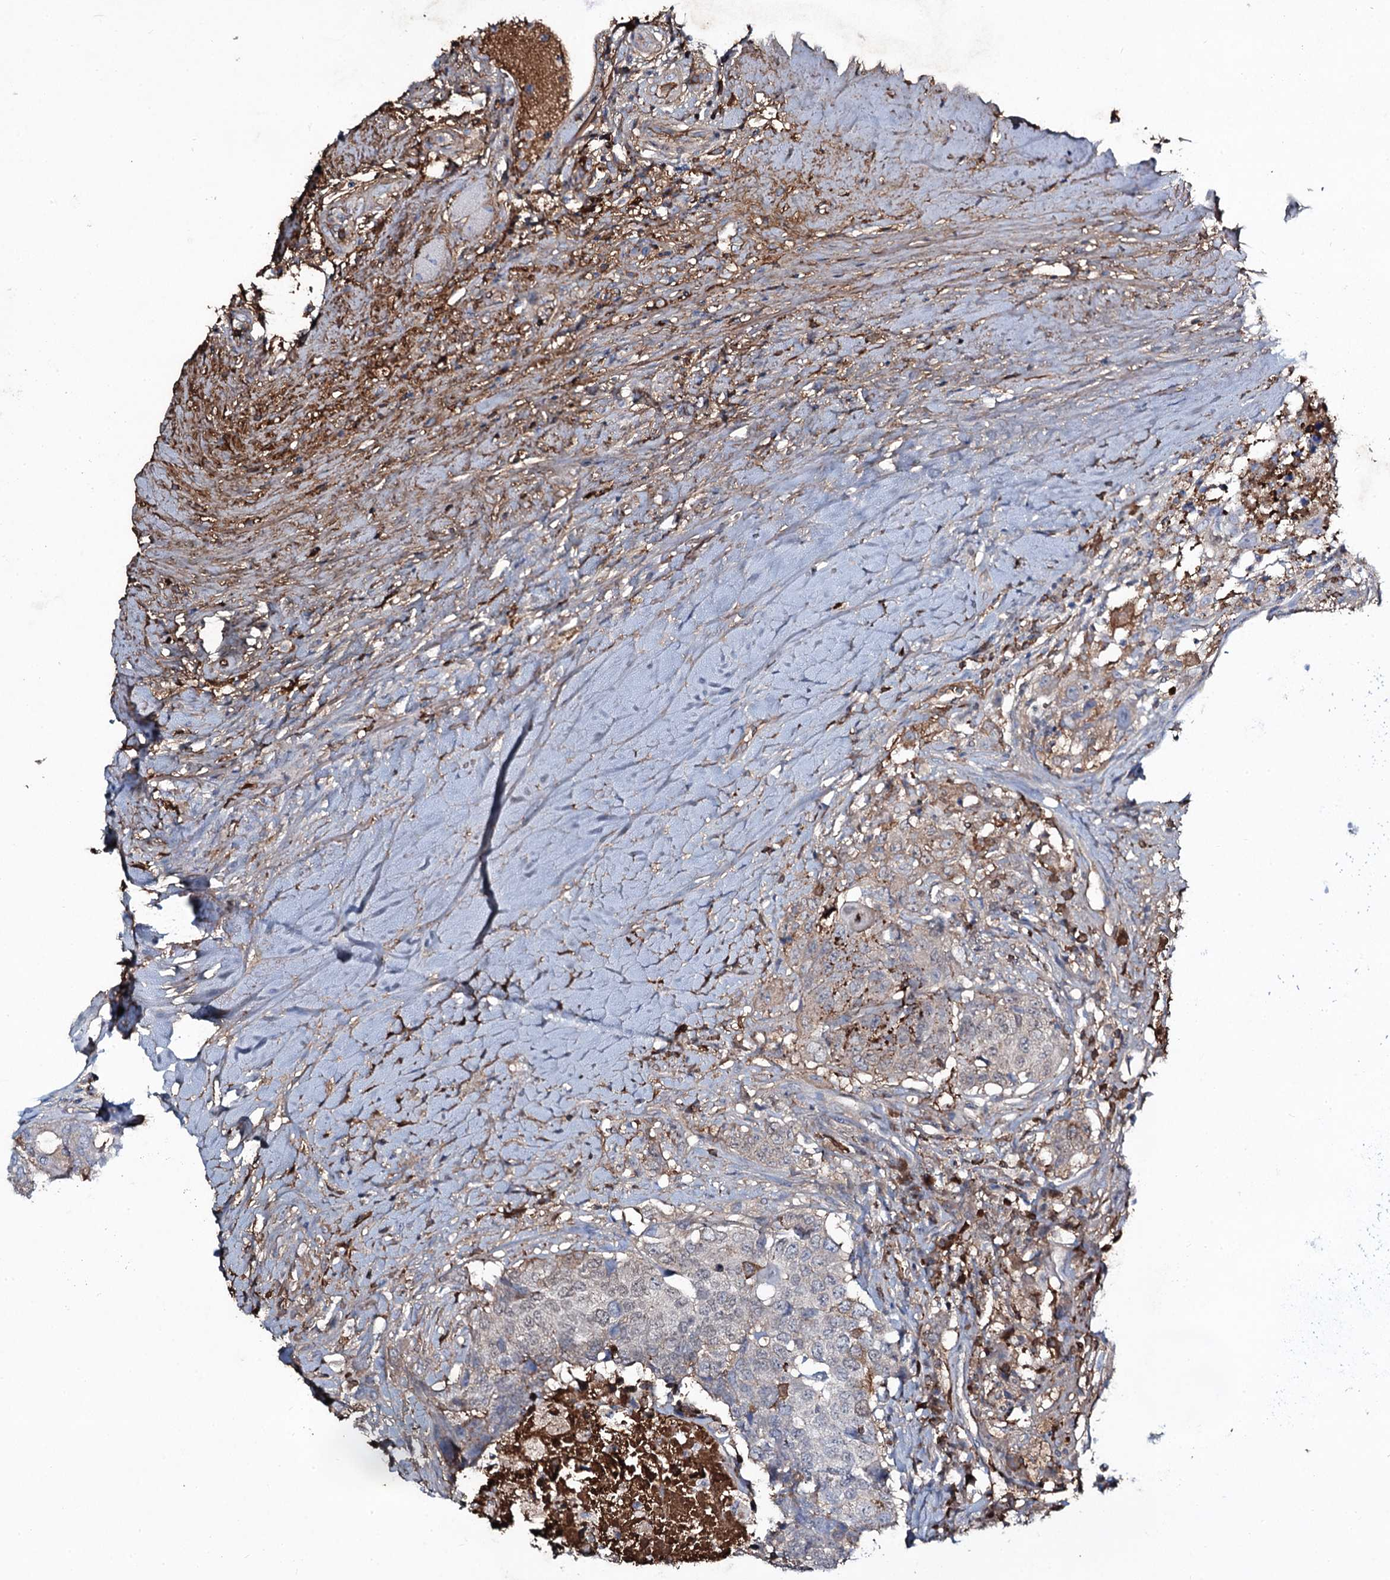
{"staining": {"intensity": "moderate", "quantity": "25%-75%", "location": "cytoplasmic/membranous"}, "tissue": "head and neck cancer", "cell_type": "Tumor cells", "image_type": "cancer", "snomed": [{"axis": "morphology", "description": "Squamous cell carcinoma, NOS"}, {"axis": "topography", "description": "Head-Neck"}], "caption": "Head and neck cancer stained with a brown dye shows moderate cytoplasmic/membranous positive positivity in about 25%-75% of tumor cells.", "gene": "EDN1", "patient": {"sex": "male", "age": 66}}